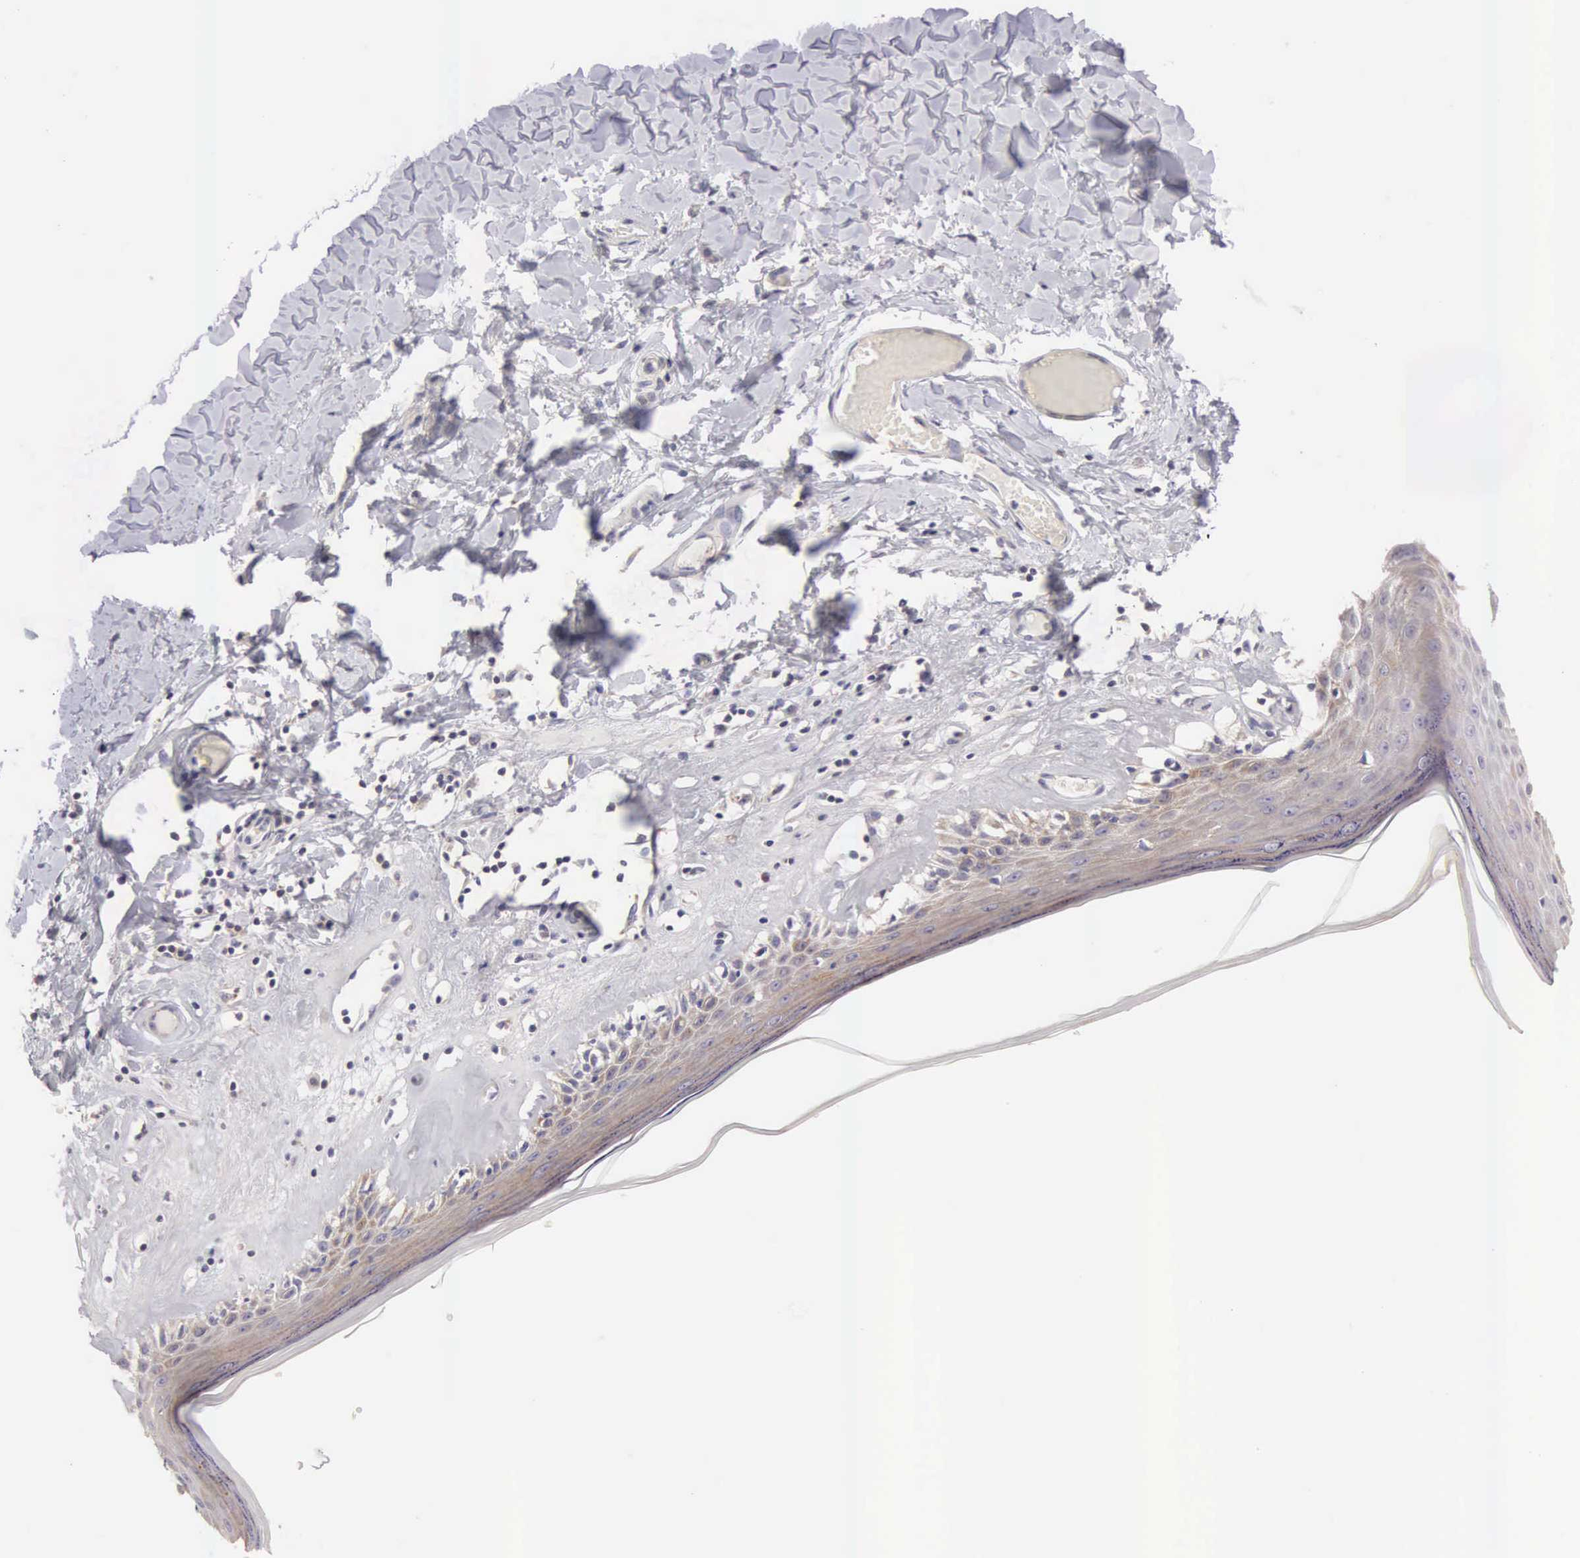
{"staining": {"intensity": "moderate", "quantity": "<25%", "location": "cytoplasmic/membranous"}, "tissue": "skin", "cell_type": "Epidermal cells", "image_type": "normal", "snomed": [{"axis": "morphology", "description": "Normal tissue, NOS"}, {"axis": "topography", "description": "Vascular tissue"}, {"axis": "topography", "description": "Vulva"}, {"axis": "topography", "description": "Peripheral nerve tissue"}], "caption": "Normal skin exhibits moderate cytoplasmic/membranous staining in about <25% of epidermal cells (Brightfield microscopy of DAB IHC at high magnification)..", "gene": "TXLNG", "patient": {"sex": "female", "age": 86}}